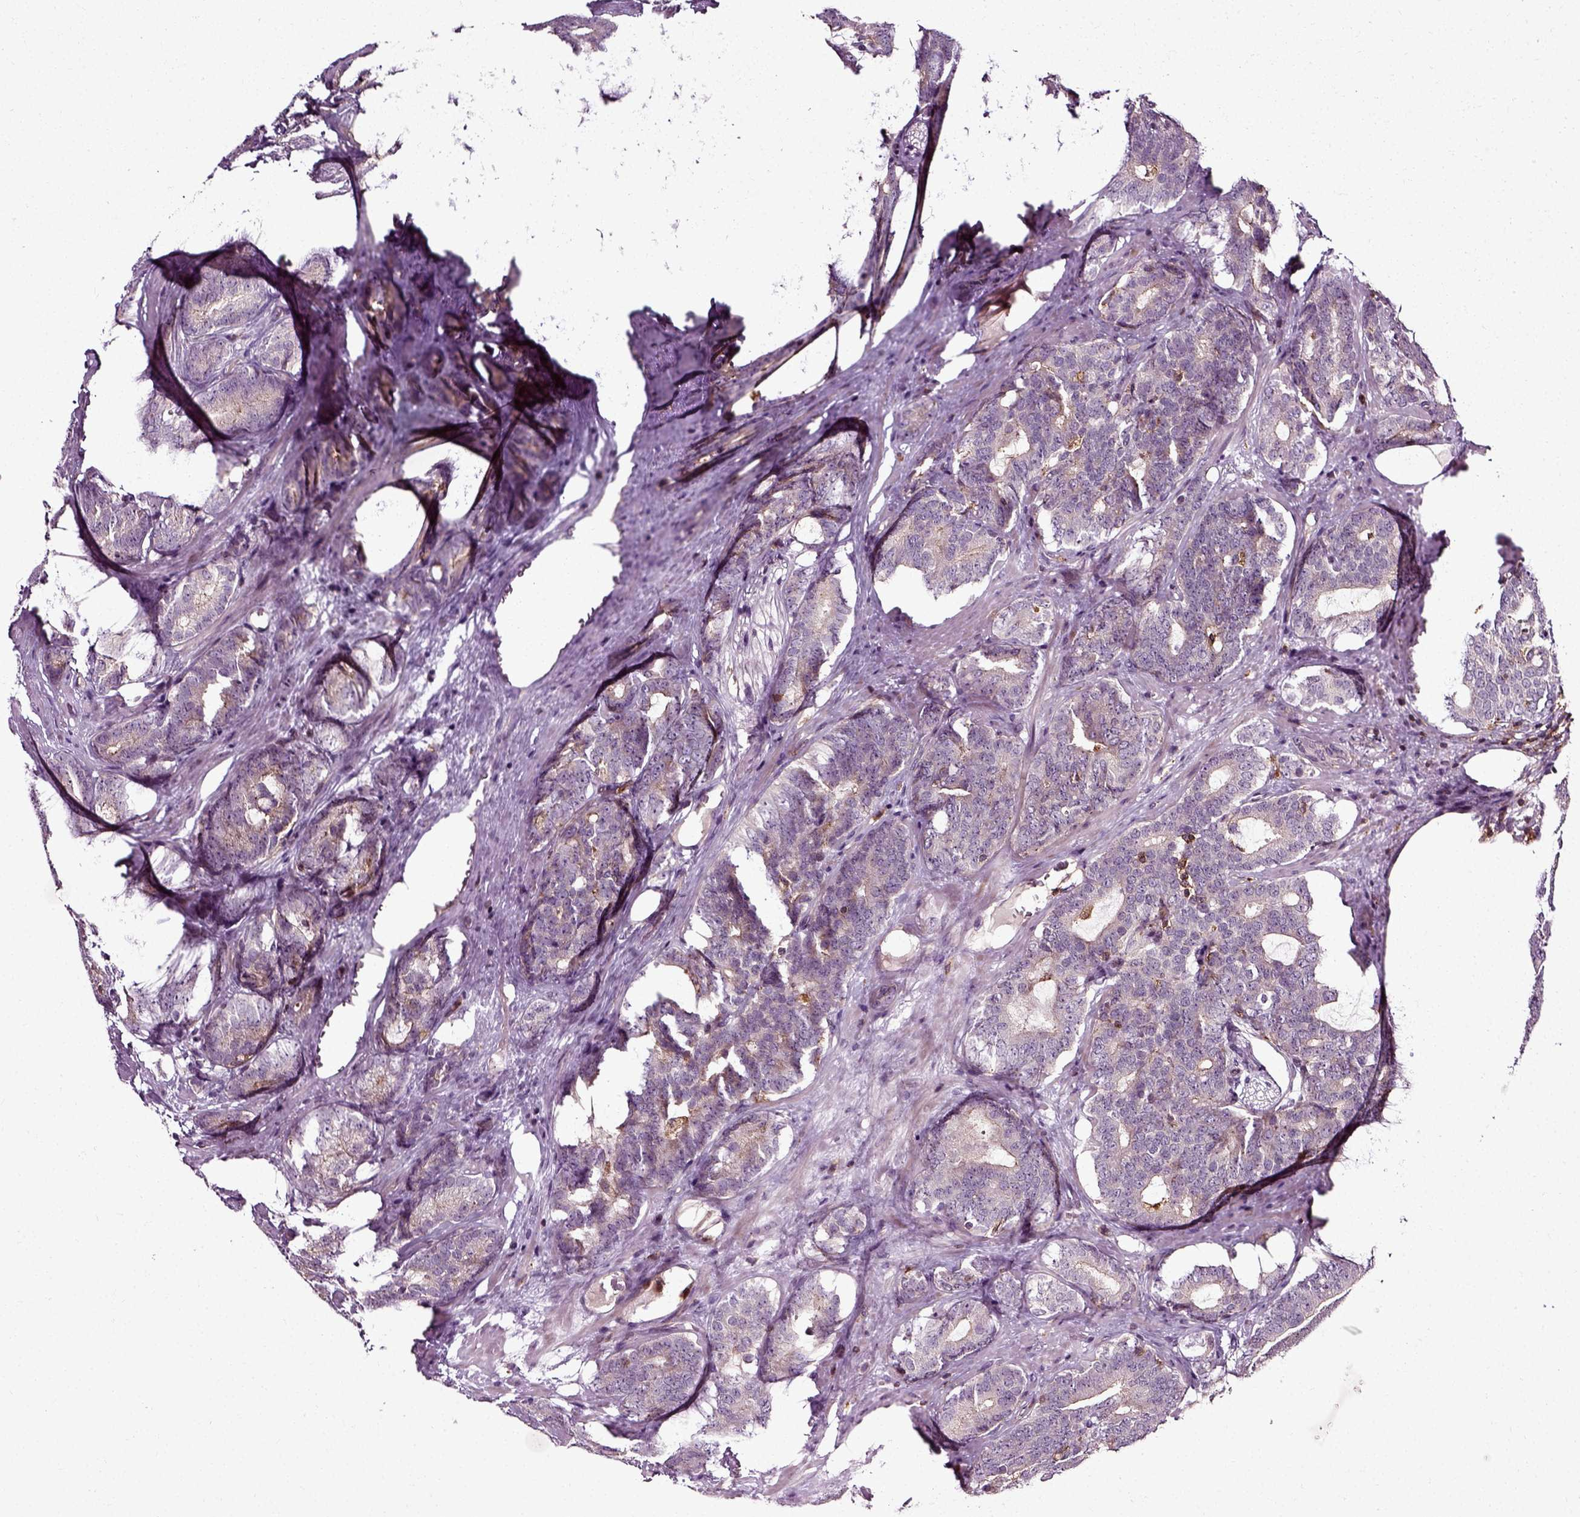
{"staining": {"intensity": "negative", "quantity": "none", "location": "none"}, "tissue": "prostate cancer", "cell_type": "Tumor cells", "image_type": "cancer", "snomed": [{"axis": "morphology", "description": "Adenocarcinoma, NOS"}, {"axis": "topography", "description": "Prostate"}], "caption": "The photomicrograph shows no staining of tumor cells in prostate cancer (adenocarcinoma).", "gene": "RHOF", "patient": {"sex": "male", "age": 71}}